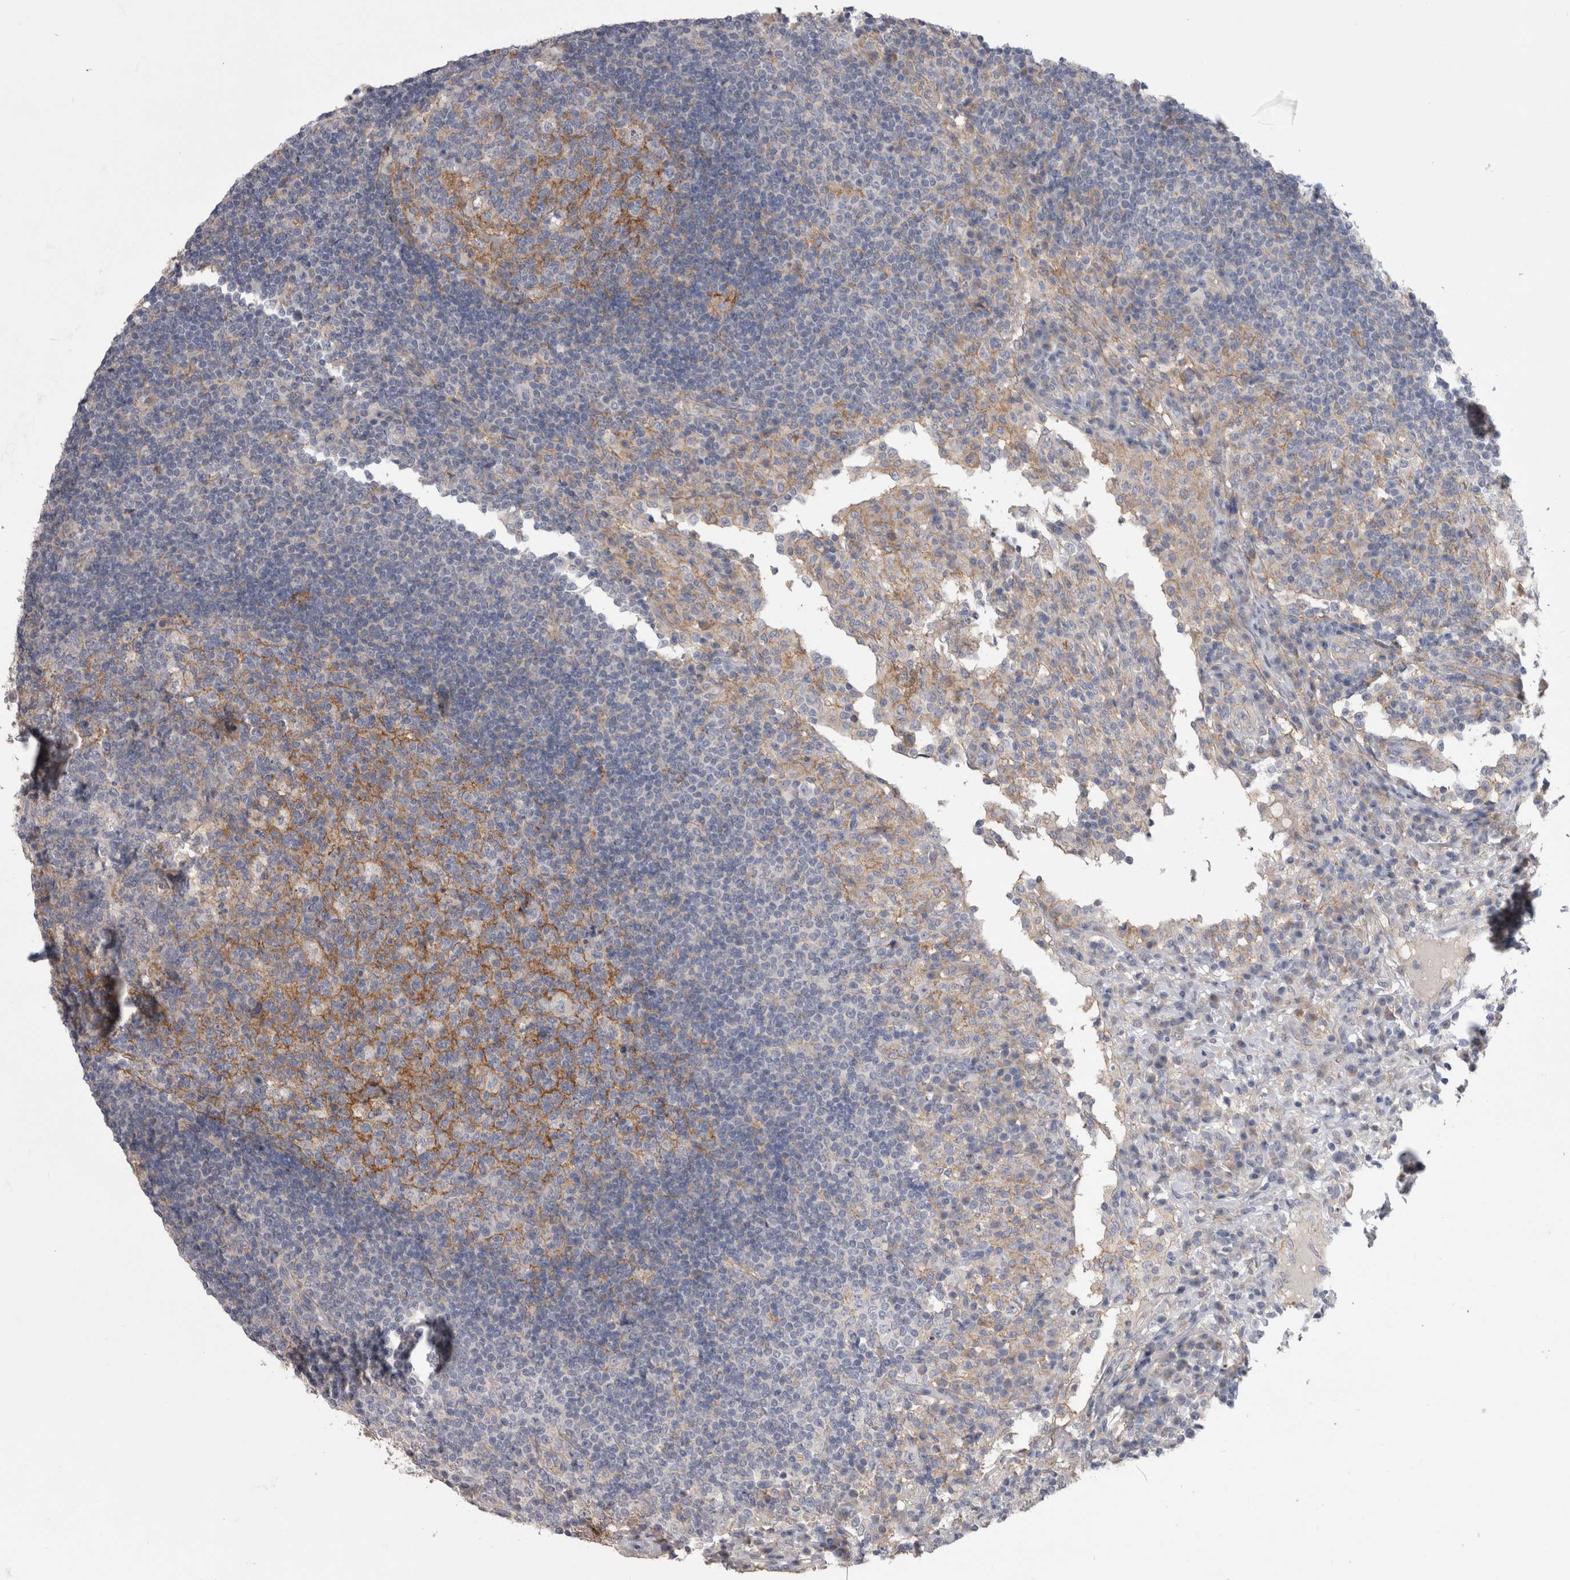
{"staining": {"intensity": "moderate", "quantity": "25%-75%", "location": "cytoplasmic/membranous"}, "tissue": "lymph node", "cell_type": "Germinal center cells", "image_type": "normal", "snomed": [{"axis": "morphology", "description": "Normal tissue, NOS"}, {"axis": "topography", "description": "Lymph node"}], "caption": "Approximately 25%-75% of germinal center cells in benign human lymph node display moderate cytoplasmic/membranous protein expression as visualized by brown immunohistochemical staining.", "gene": "NECTIN2", "patient": {"sex": "female", "age": 53}}